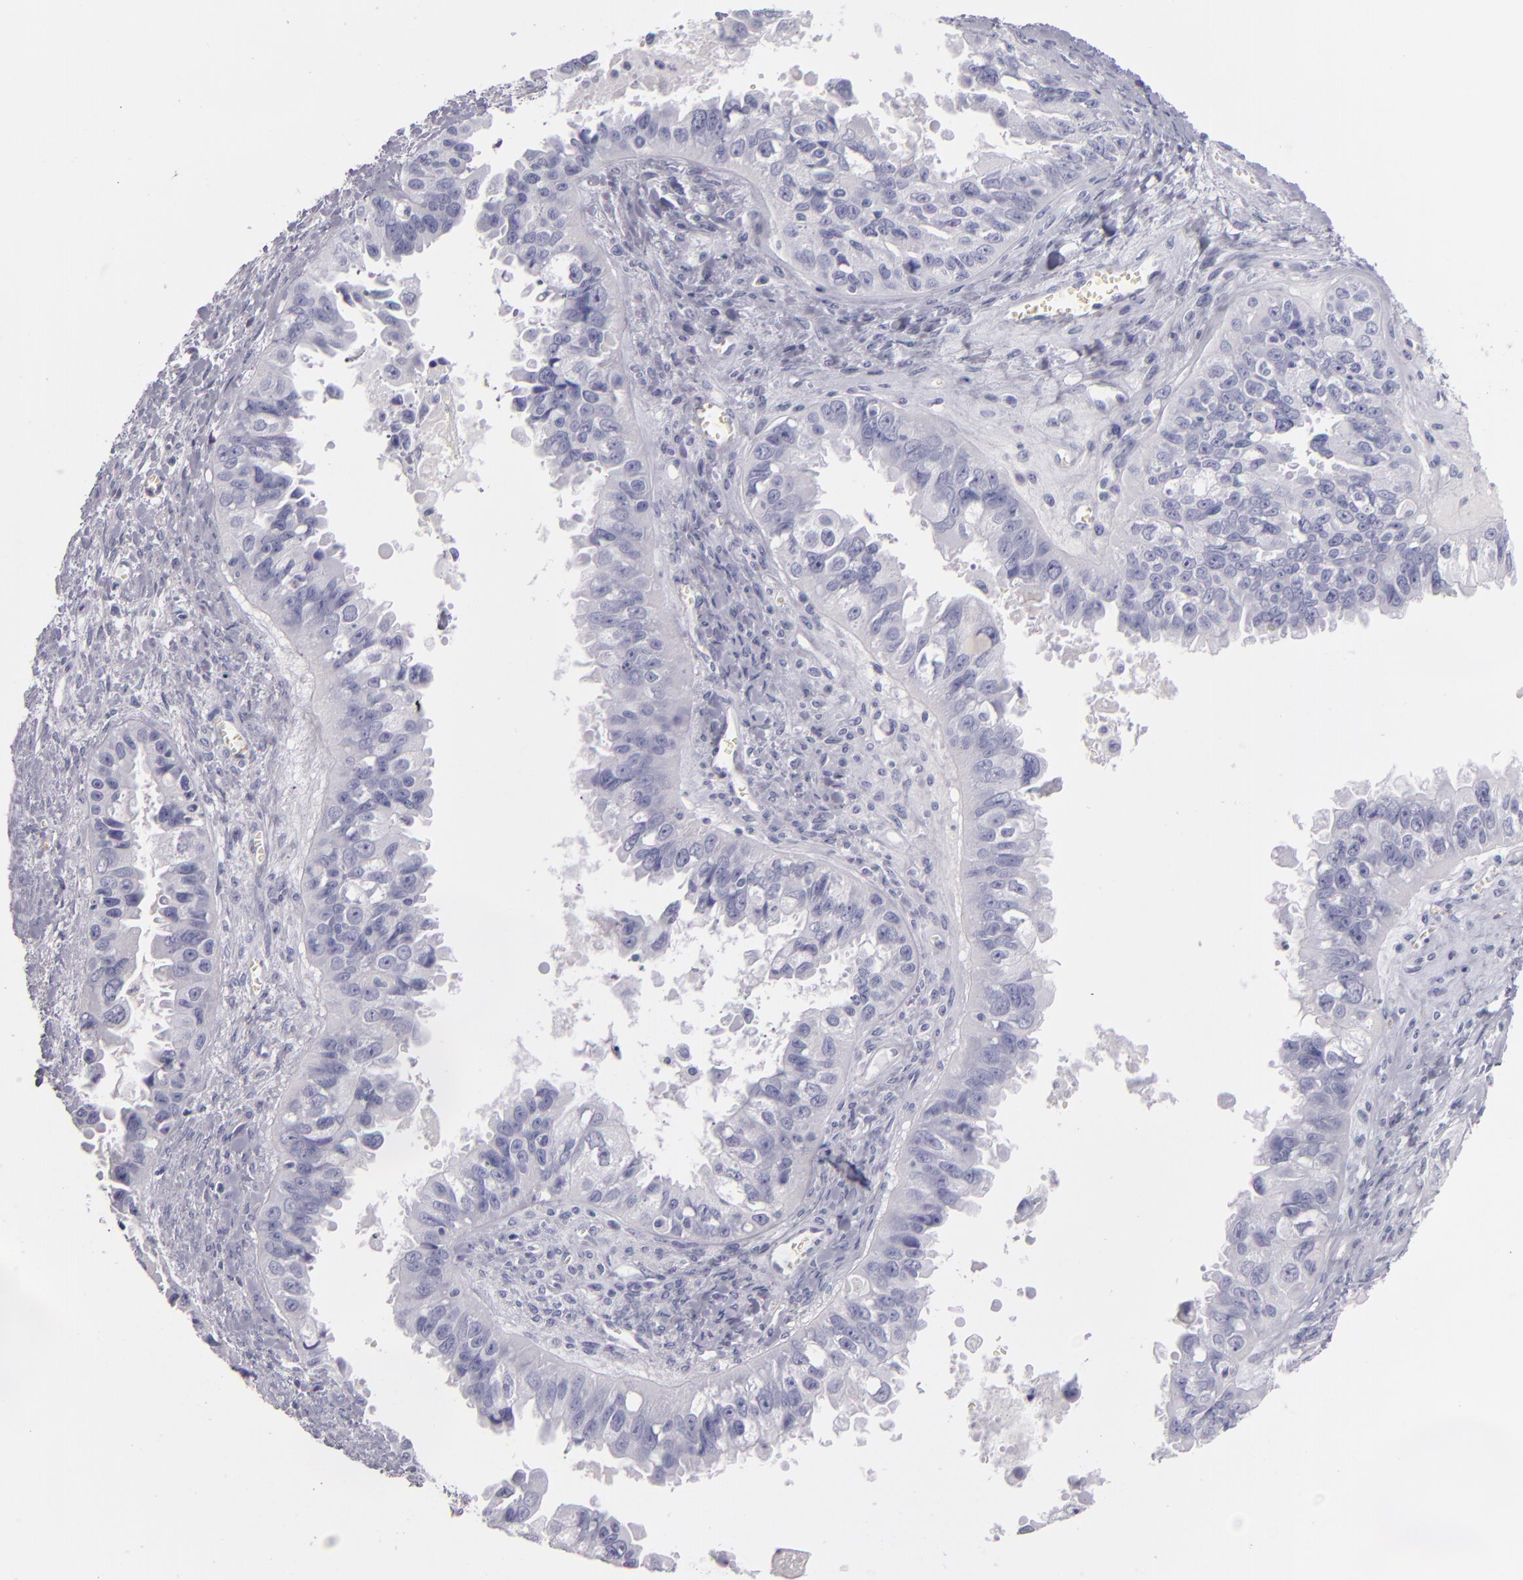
{"staining": {"intensity": "negative", "quantity": "none", "location": "none"}, "tissue": "ovarian cancer", "cell_type": "Tumor cells", "image_type": "cancer", "snomed": [{"axis": "morphology", "description": "Carcinoma, endometroid"}, {"axis": "topography", "description": "Ovary"}], "caption": "Tumor cells show no significant protein positivity in ovarian cancer (endometroid carcinoma).", "gene": "FABP1", "patient": {"sex": "female", "age": 85}}